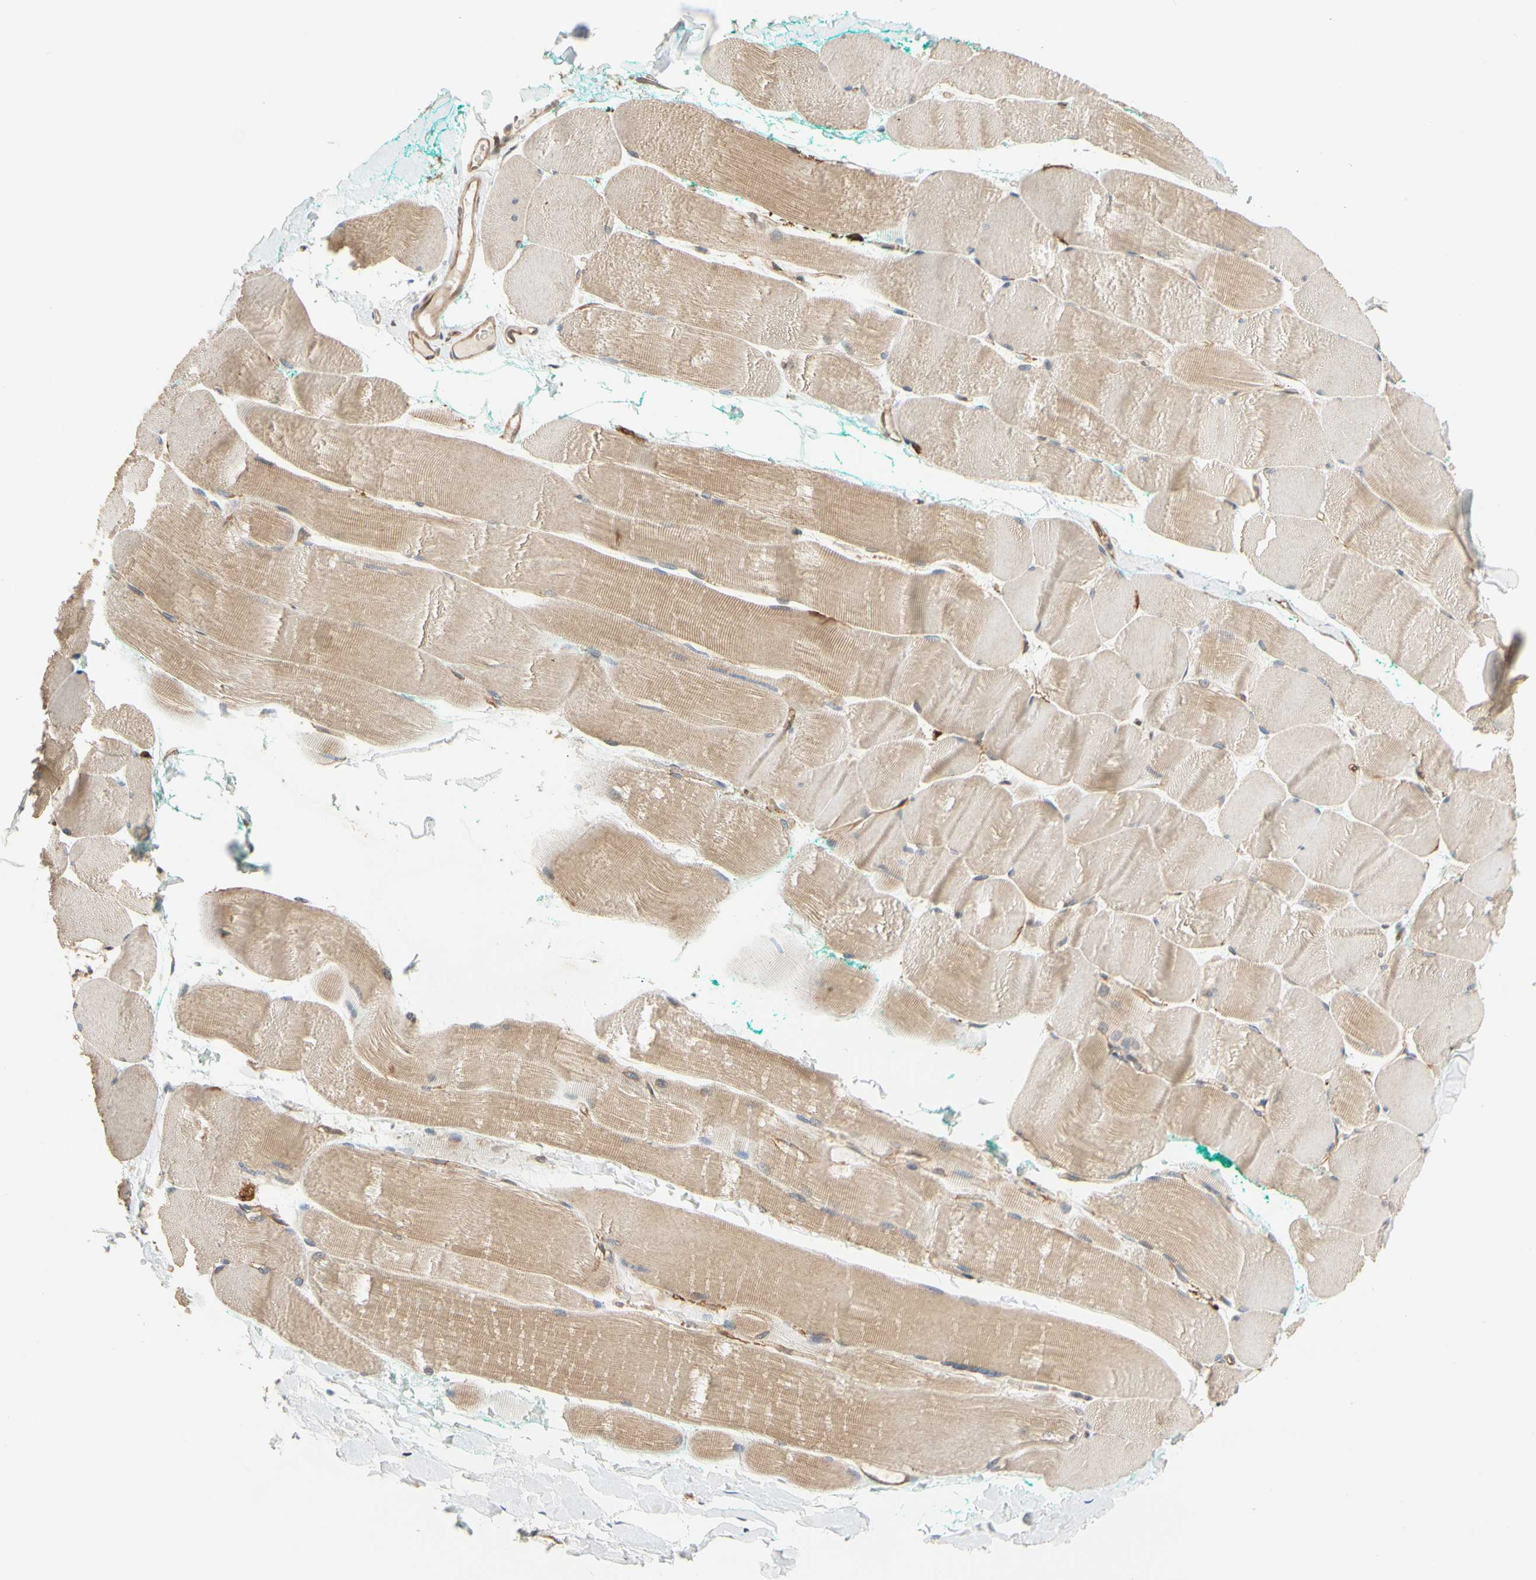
{"staining": {"intensity": "moderate", "quantity": "25%-75%", "location": "cytoplasmic/membranous"}, "tissue": "skeletal muscle", "cell_type": "Myocytes", "image_type": "normal", "snomed": [{"axis": "morphology", "description": "Normal tissue, NOS"}, {"axis": "morphology", "description": "Squamous cell carcinoma, NOS"}, {"axis": "topography", "description": "Skeletal muscle"}], "caption": "Brown immunohistochemical staining in normal skeletal muscle reveals moderate cytoplasmic/membranous positivity in about 25%-75% of myocytes. (DAB (3,3'-diaminobenzidine) IHC with brightfield microscopy, high magnification).", "gene": "ANKHD1", "patient": {"sex": "male", "age": 51}}